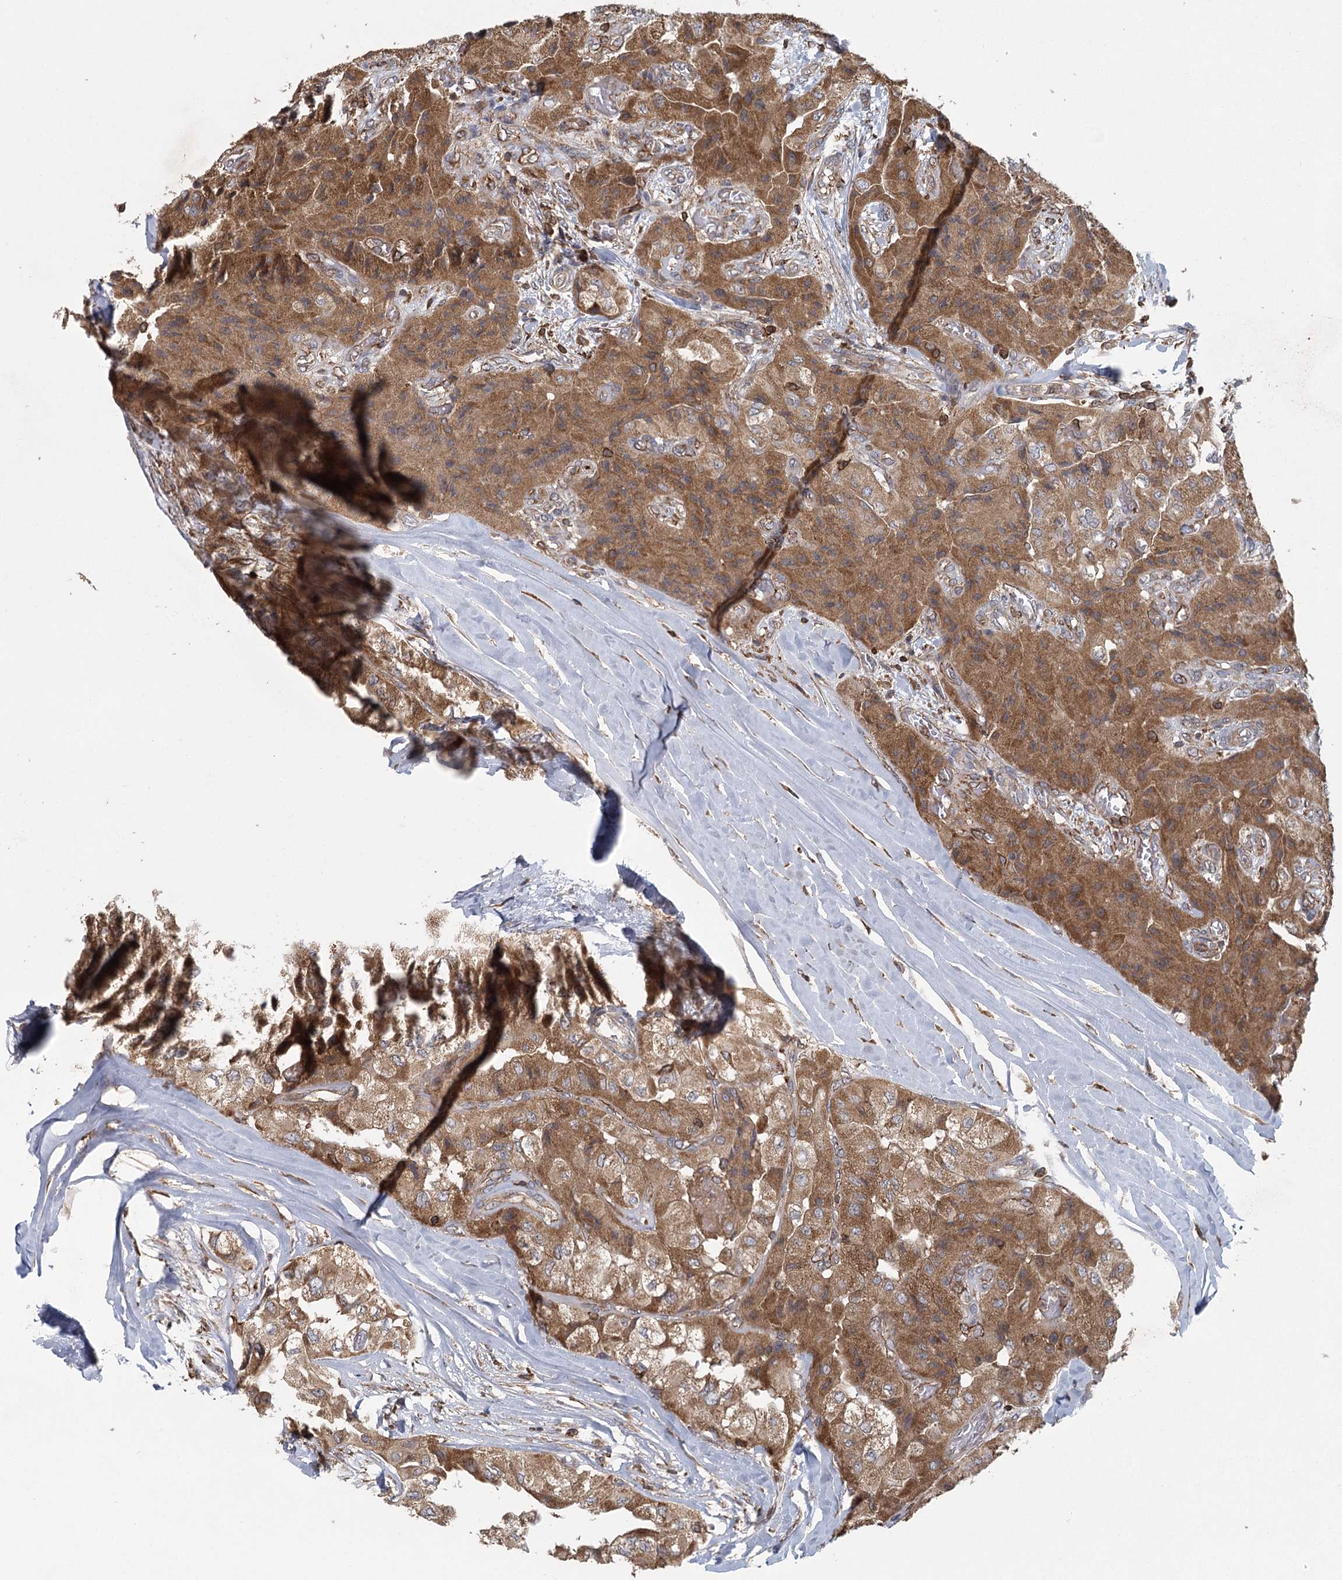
{"staining": {"intensity": "moderate", "quantity": ">75%", "location": "cytoplasmic/membranous"}, "tissue": "thyroid cancer", "cell_type": "Tumor cells", "image_type": "cancer", "snomed": [{"axis": "morphology", "description": "Papillary adenocarcinoma, NOS"}, {"axis": "topography", "description": "Thyroid gland"}], "caption": "Immunohistochemistry (IHC) (DAB) staining of thyroid cancer reveals moderate cytoplasmic/membranous protein positivity in approximately >75% of tumor cells.", "gene": "PLEKHA7", "patient": {"sex": "female", "age": 59}}